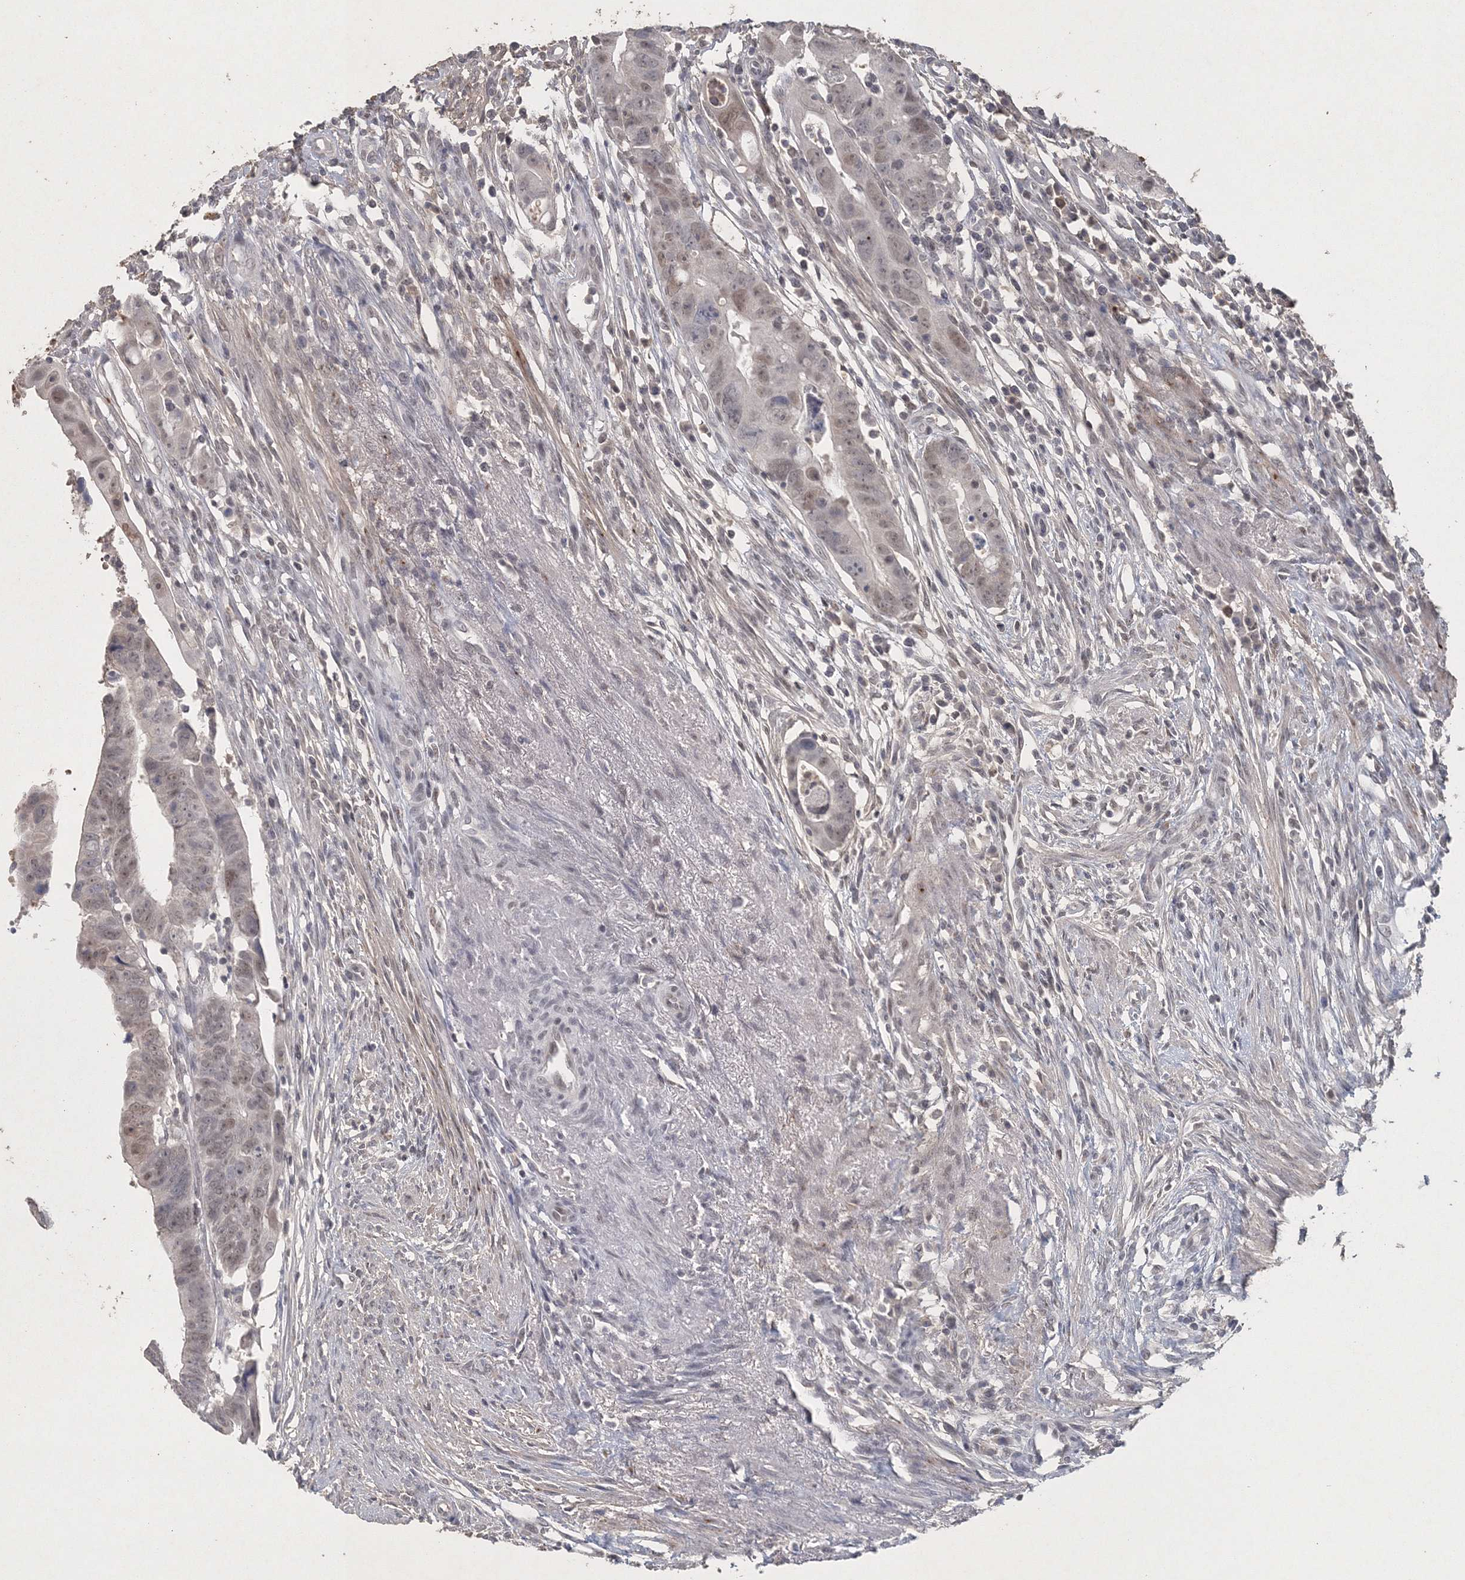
{"staining": {"intensity": "weak", "quantity": "<25%", "location": "nuclear"}, "tissue": "colorectal cancer", "cell_type": "Tumor cells", "image_type": "cancer", "snomed": [{"axis": "morphology", "description": "Adenocarcinoma, NOS"}, {"axis": "topography", "description": "Rectum"}], "caption": "High magnification brightfield microscopy of adenocarcinoma (colorectal) stained with DAB (3,3'-diaminobenzidine) (brown) and counterstained with hematoxylin (blue): tumor cells show no significant positivity.", "gene": "UIMC1", "patient": {"sex": "female", "age": 65}}